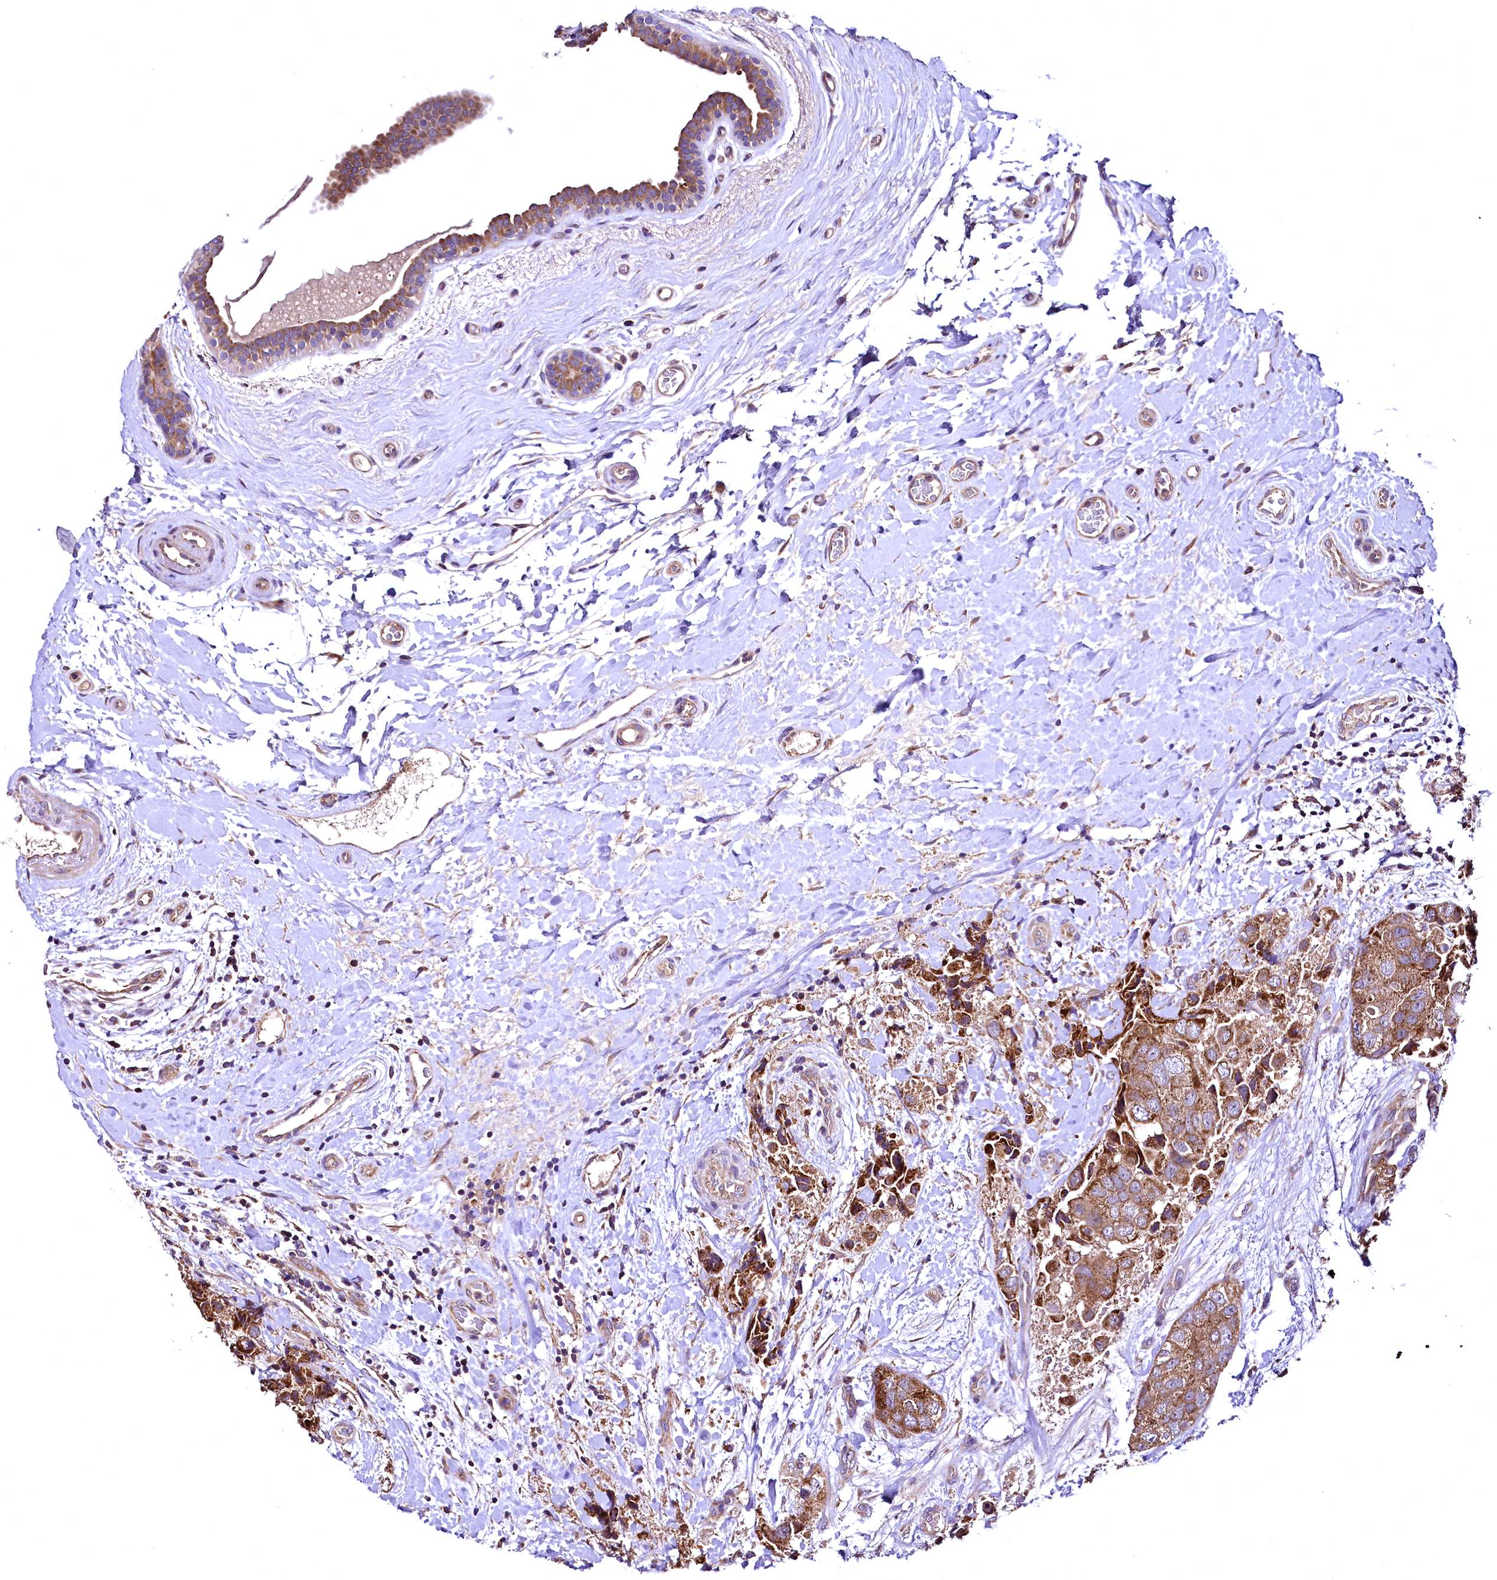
{"staining": {"intensity": "strong", "quantity": ">75%", "location": "cytoplasmic/membranous"}, "tissue": "breast cancer", "cell_type": "Tumor cells", "image_type": "cancer", "snomed": [{"axis": "morphology", "description": "Duct carcinoma"}, {"axis": "topography", "description": "Breast"}], "caption": "This is a photomicrograph of immunohistochemistry staining of breast cancer (invasive ductal carcinoma), which shows strong staining in the cytoplasmic/membranous of tumor cells.", "gene": "MRPL57", "patient": {"sex": "female", "age": 62}}